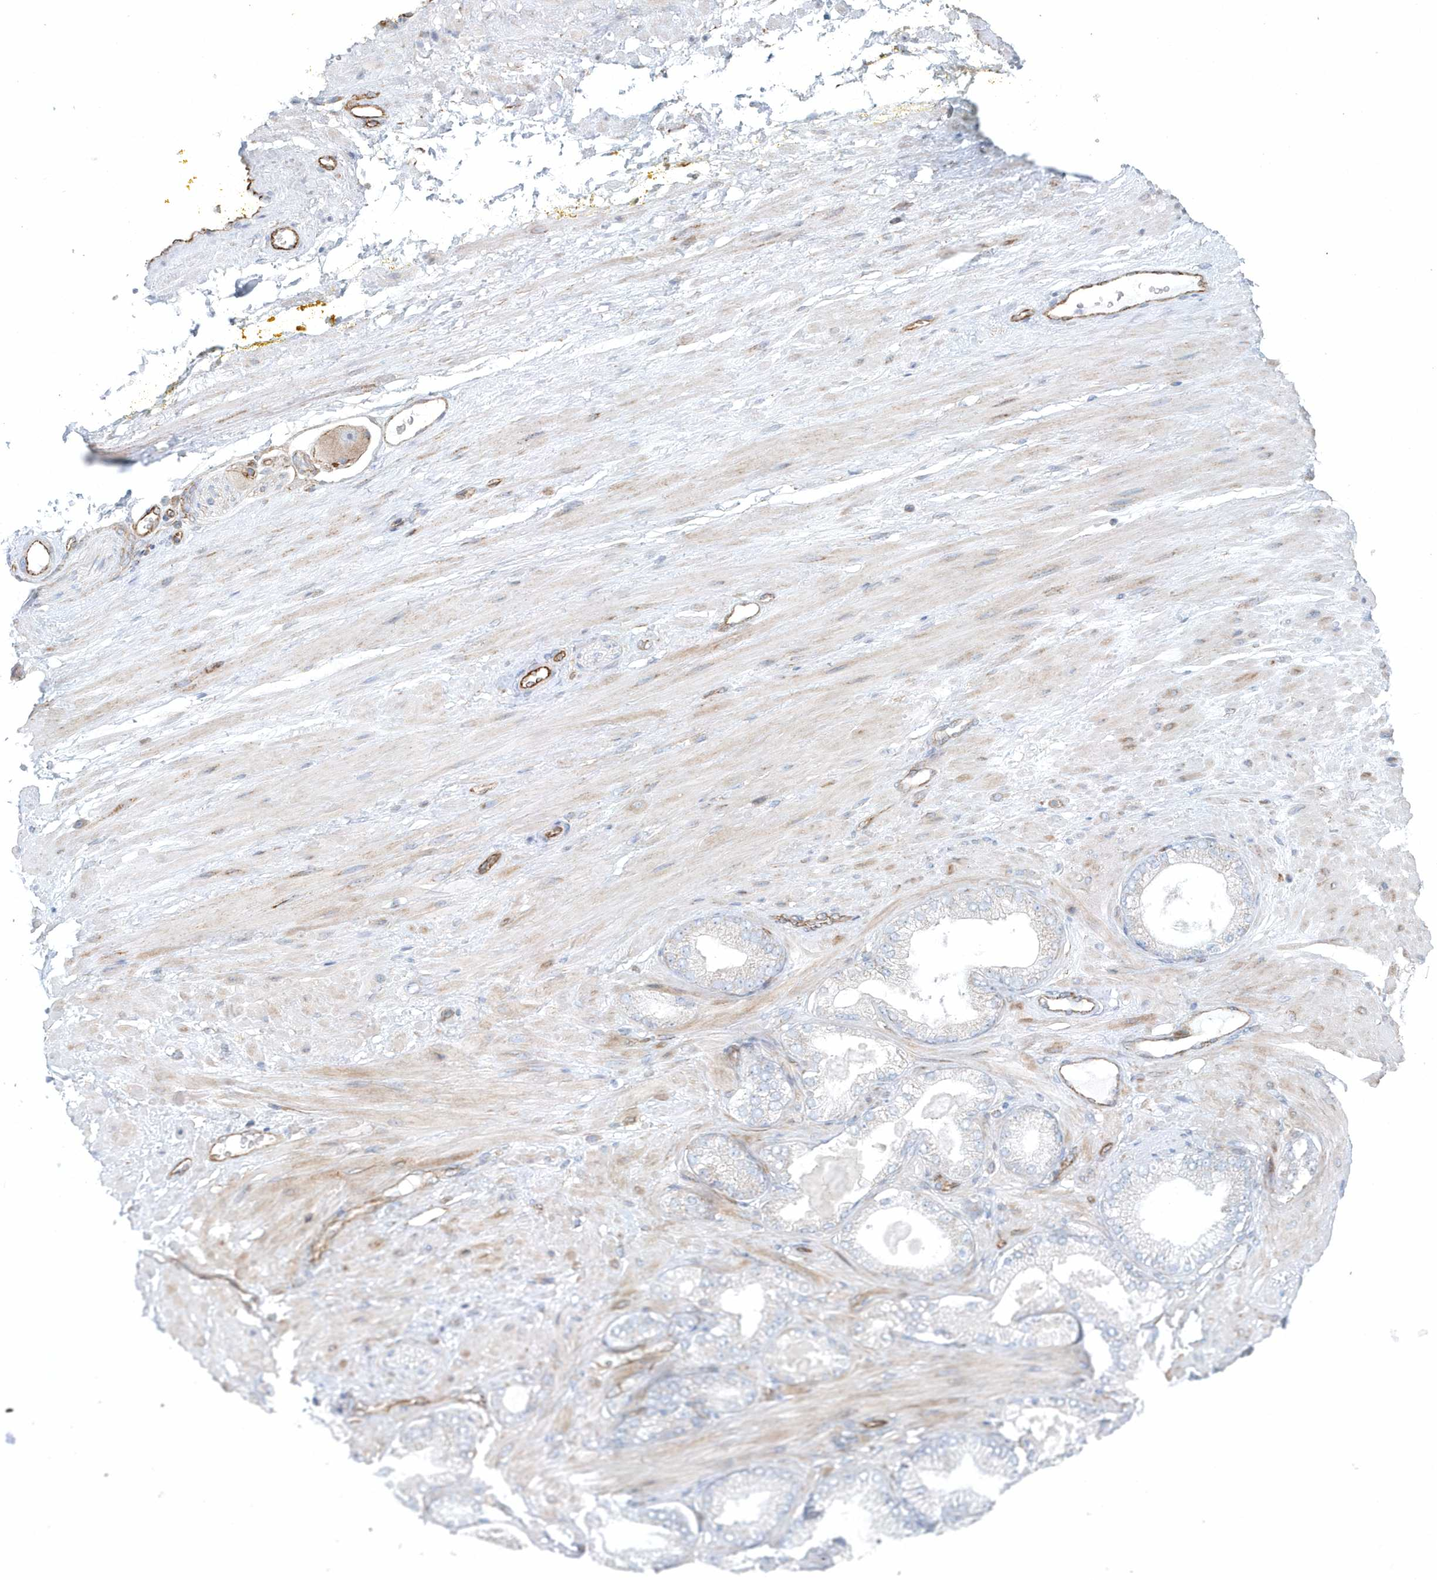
{"staining": {"intensity": "negative", "quantity": "none", "location": "none"}, "tissue": "adipose tissue", "cell_type": "Adipocytes", "image_type": "normal", "snomed": [{"axis": "morphology", "description": "Normal tissue, NOS"}, {"axis": "morphology", "description": "Adenocarcinoma, Low grade"}, {"axis": "topography", "description": "Prostate"}, {"axis": "topography", "description": "Peripheral nerve tissue"}], "caption": "Immunohistochemistry (IHC) image of normal human adipose tissue stained for a protein (brown), which reveals no expression in adipocytes. (Immunohistochemistry (IHC), brightfield microscopy, high magnification).", "gene": "GPR152", "patient": {"sex": "male", "age": 63}}